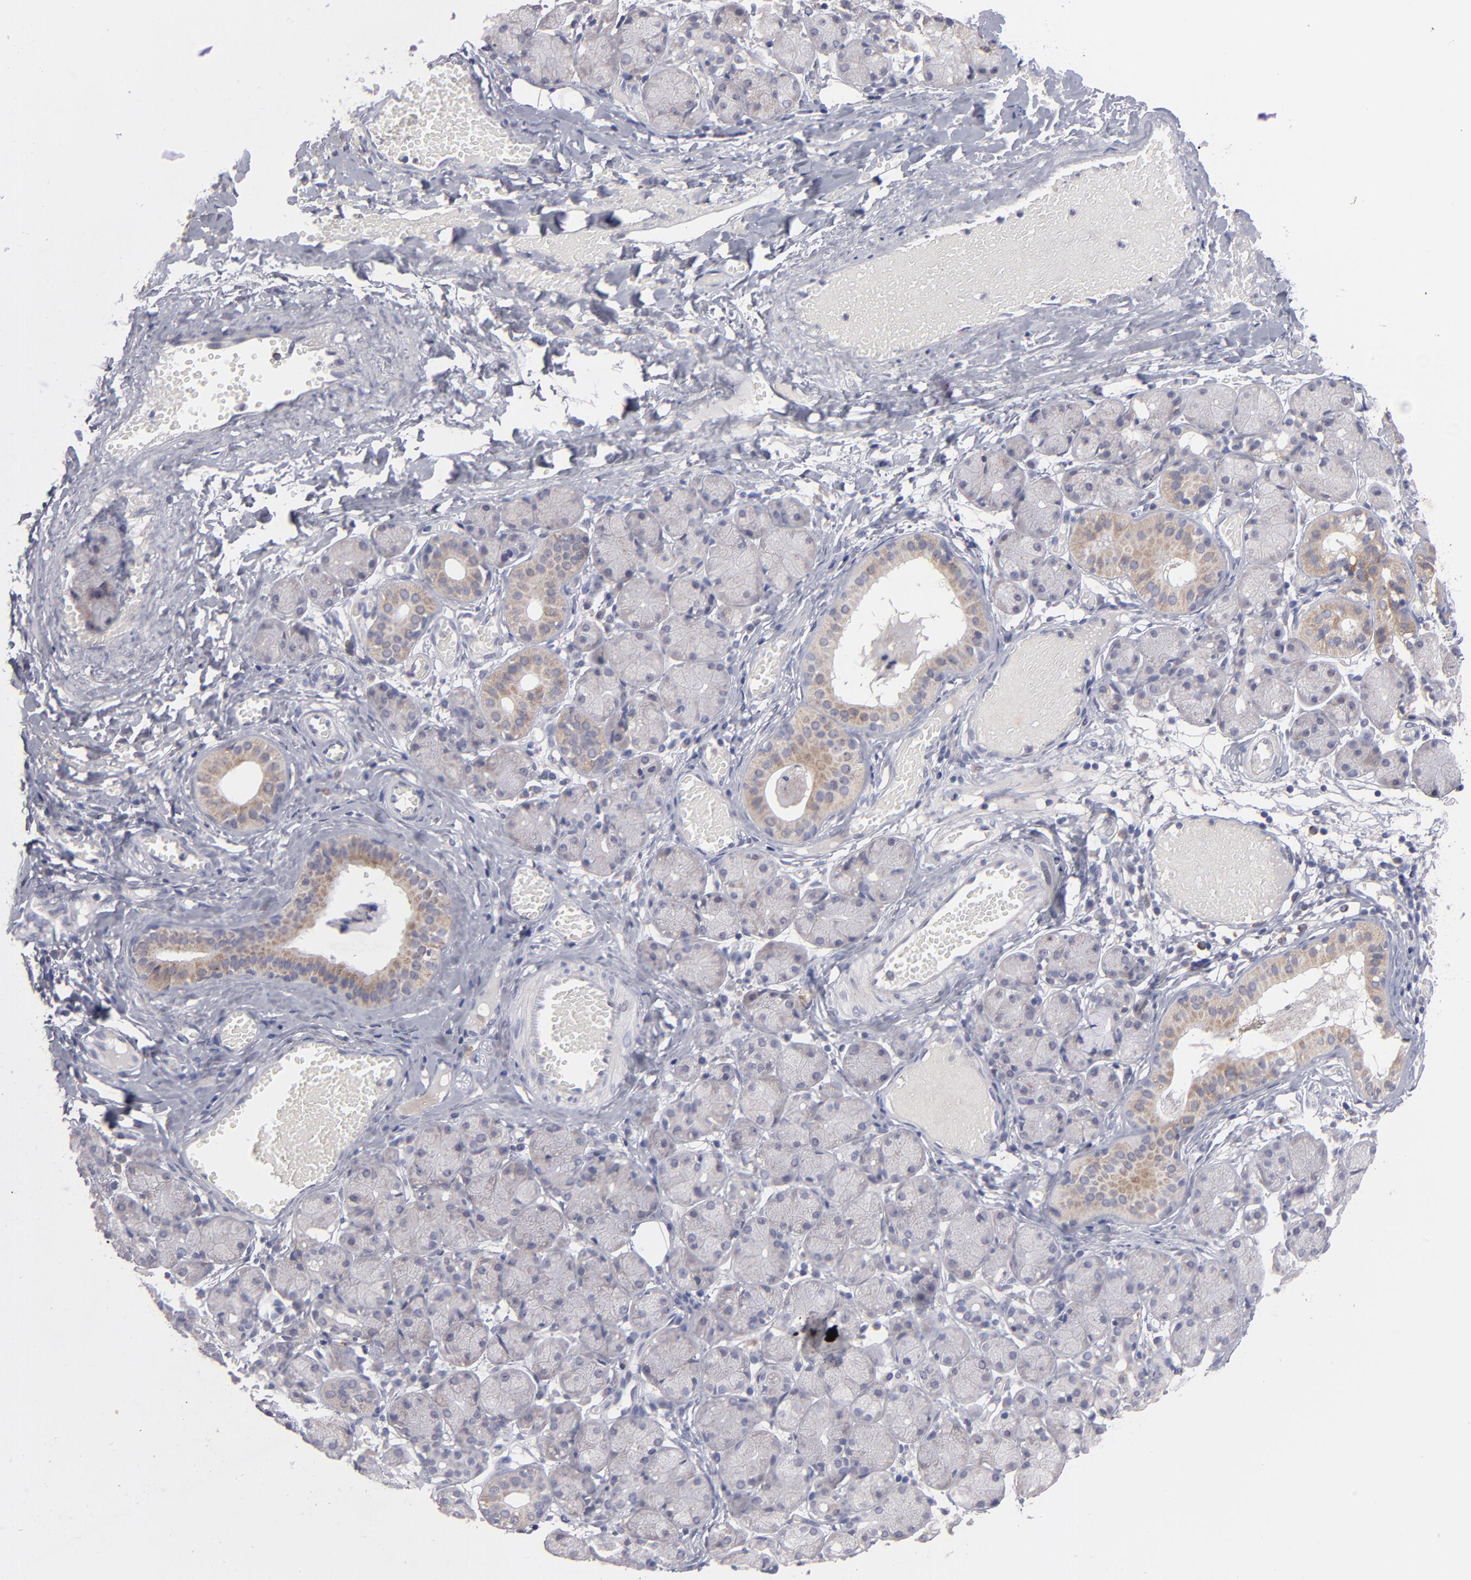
{"staining": {"intensity": "moderate", "quantity": "<25%", "location": "cytoplasmic/membranous"}, "tissue": "salivary gland", "cell_type": "Glandular cells", "image_type": "normal", "snomed": [{"axis": "morphology", "description": "Normal tissue, NOS"}, {"axis": "topography", "description": "Salivary gland"}], "caption": "Unremarkable salivary gland demonstrates moderate cytoplasmic/membranous staining in approximately <25% of glandular cells, visualized by immunohistochemistry. (brown staining indicates protein expression, while blue staining denotes nuclei).", "gene": "HCCS", "patient": {"sex": "female", "age": 24}}